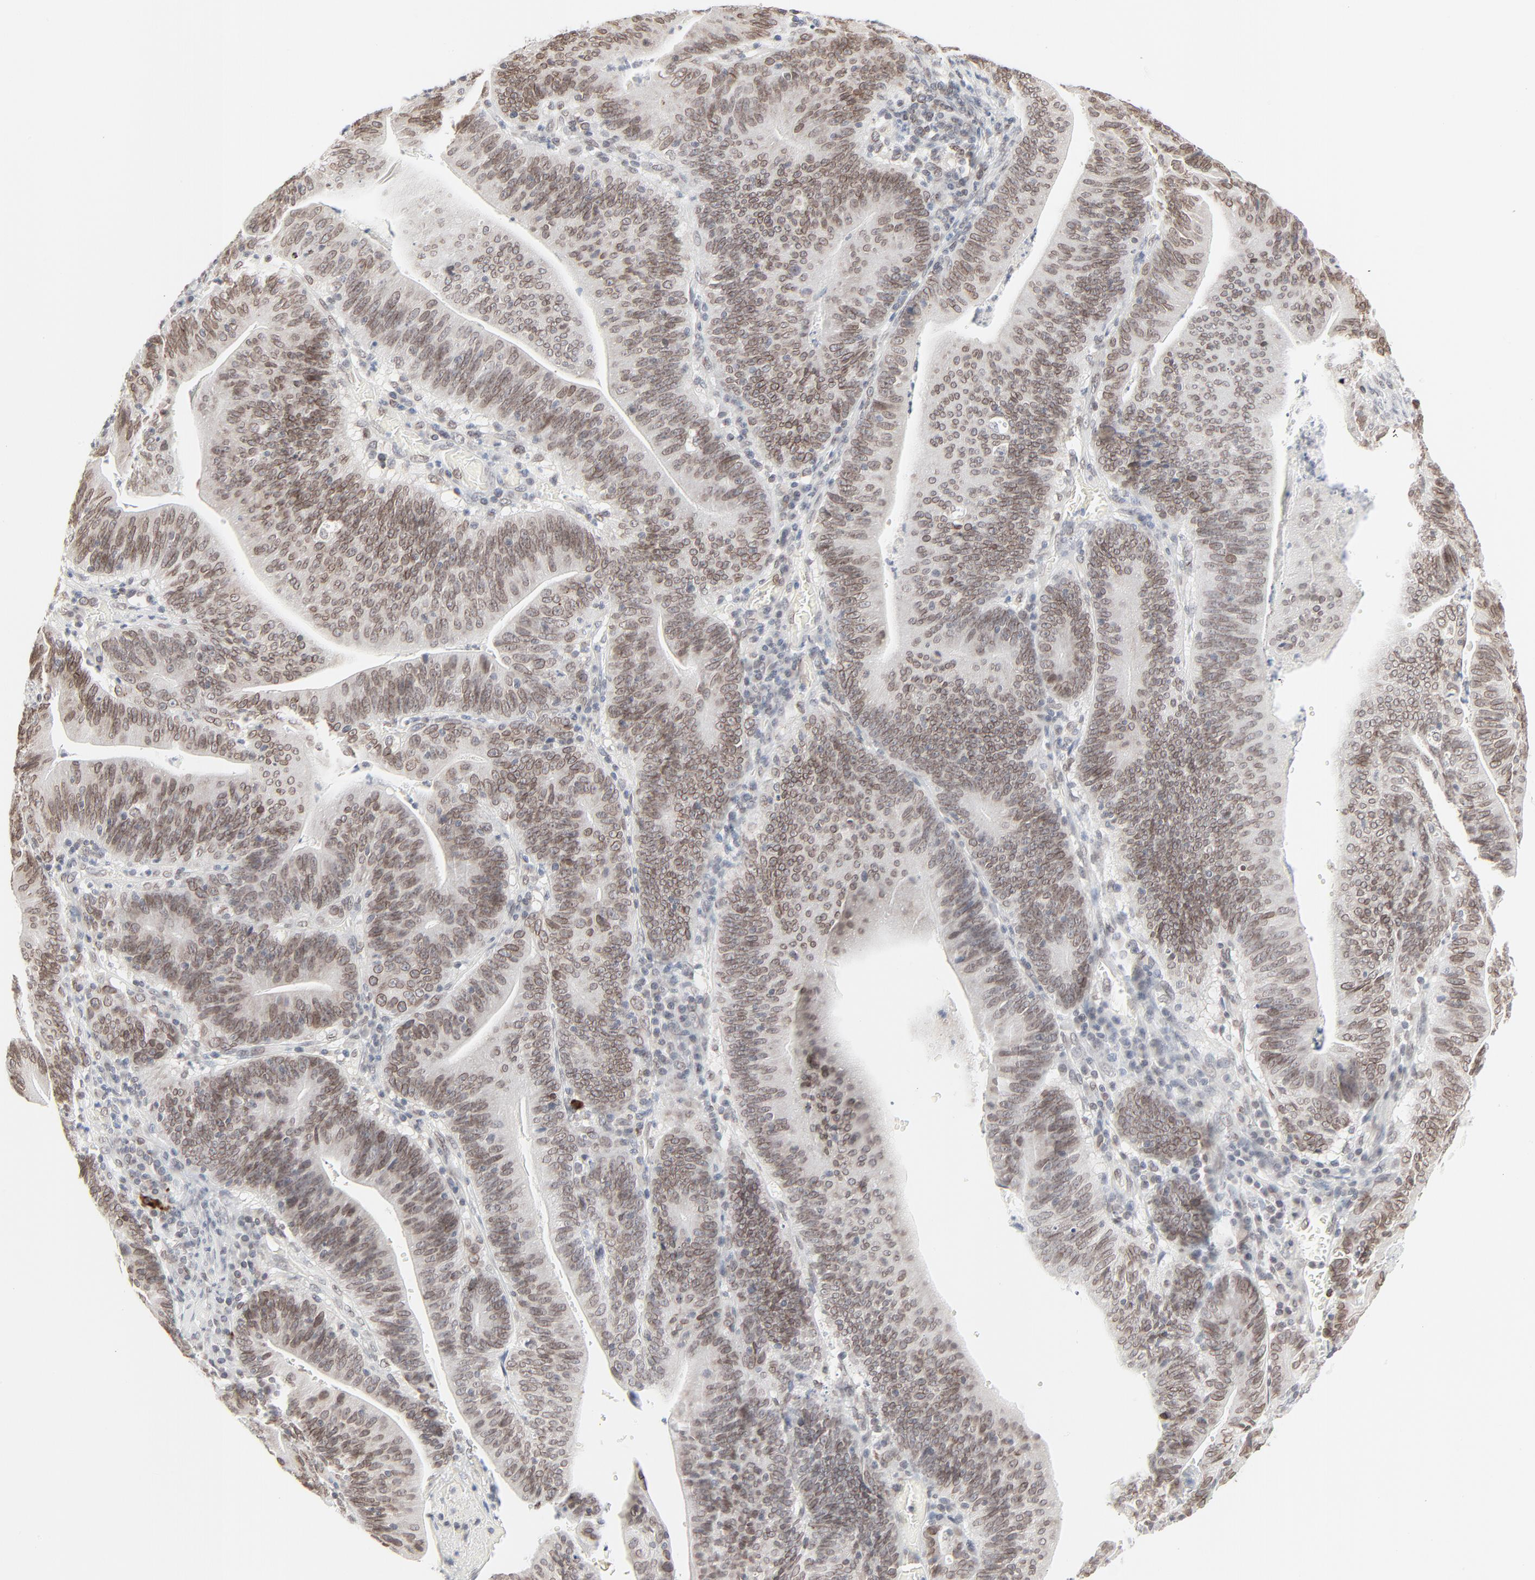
{"staining": {"intensity": "moderate", "quantity": ">75%", "location": "cytoplasmic/membranous,nuclear"}, "tissue": "stomach cancer", "cell_type": "Tumor cells", "image_type": "cancer", "snomed": [{"axis": "morphology", "description": "Adenocarcinoma, NOS"}, {"axis": "topography", "description": "Stomach, lower"}], "caption": "Adenocarcinoma (stomach) tissue shows moderate cytoplasmic/membranous and nuclear positivity in approximately >75% of tumor cells, visualized by immunohistochemistry. (DAB (3,3'-diaminobenzidine) = brown stain, brightfield microscopy at high magnification).", "gene": "MAD1L1", "patient": {"sex": "female", "age": 86}}